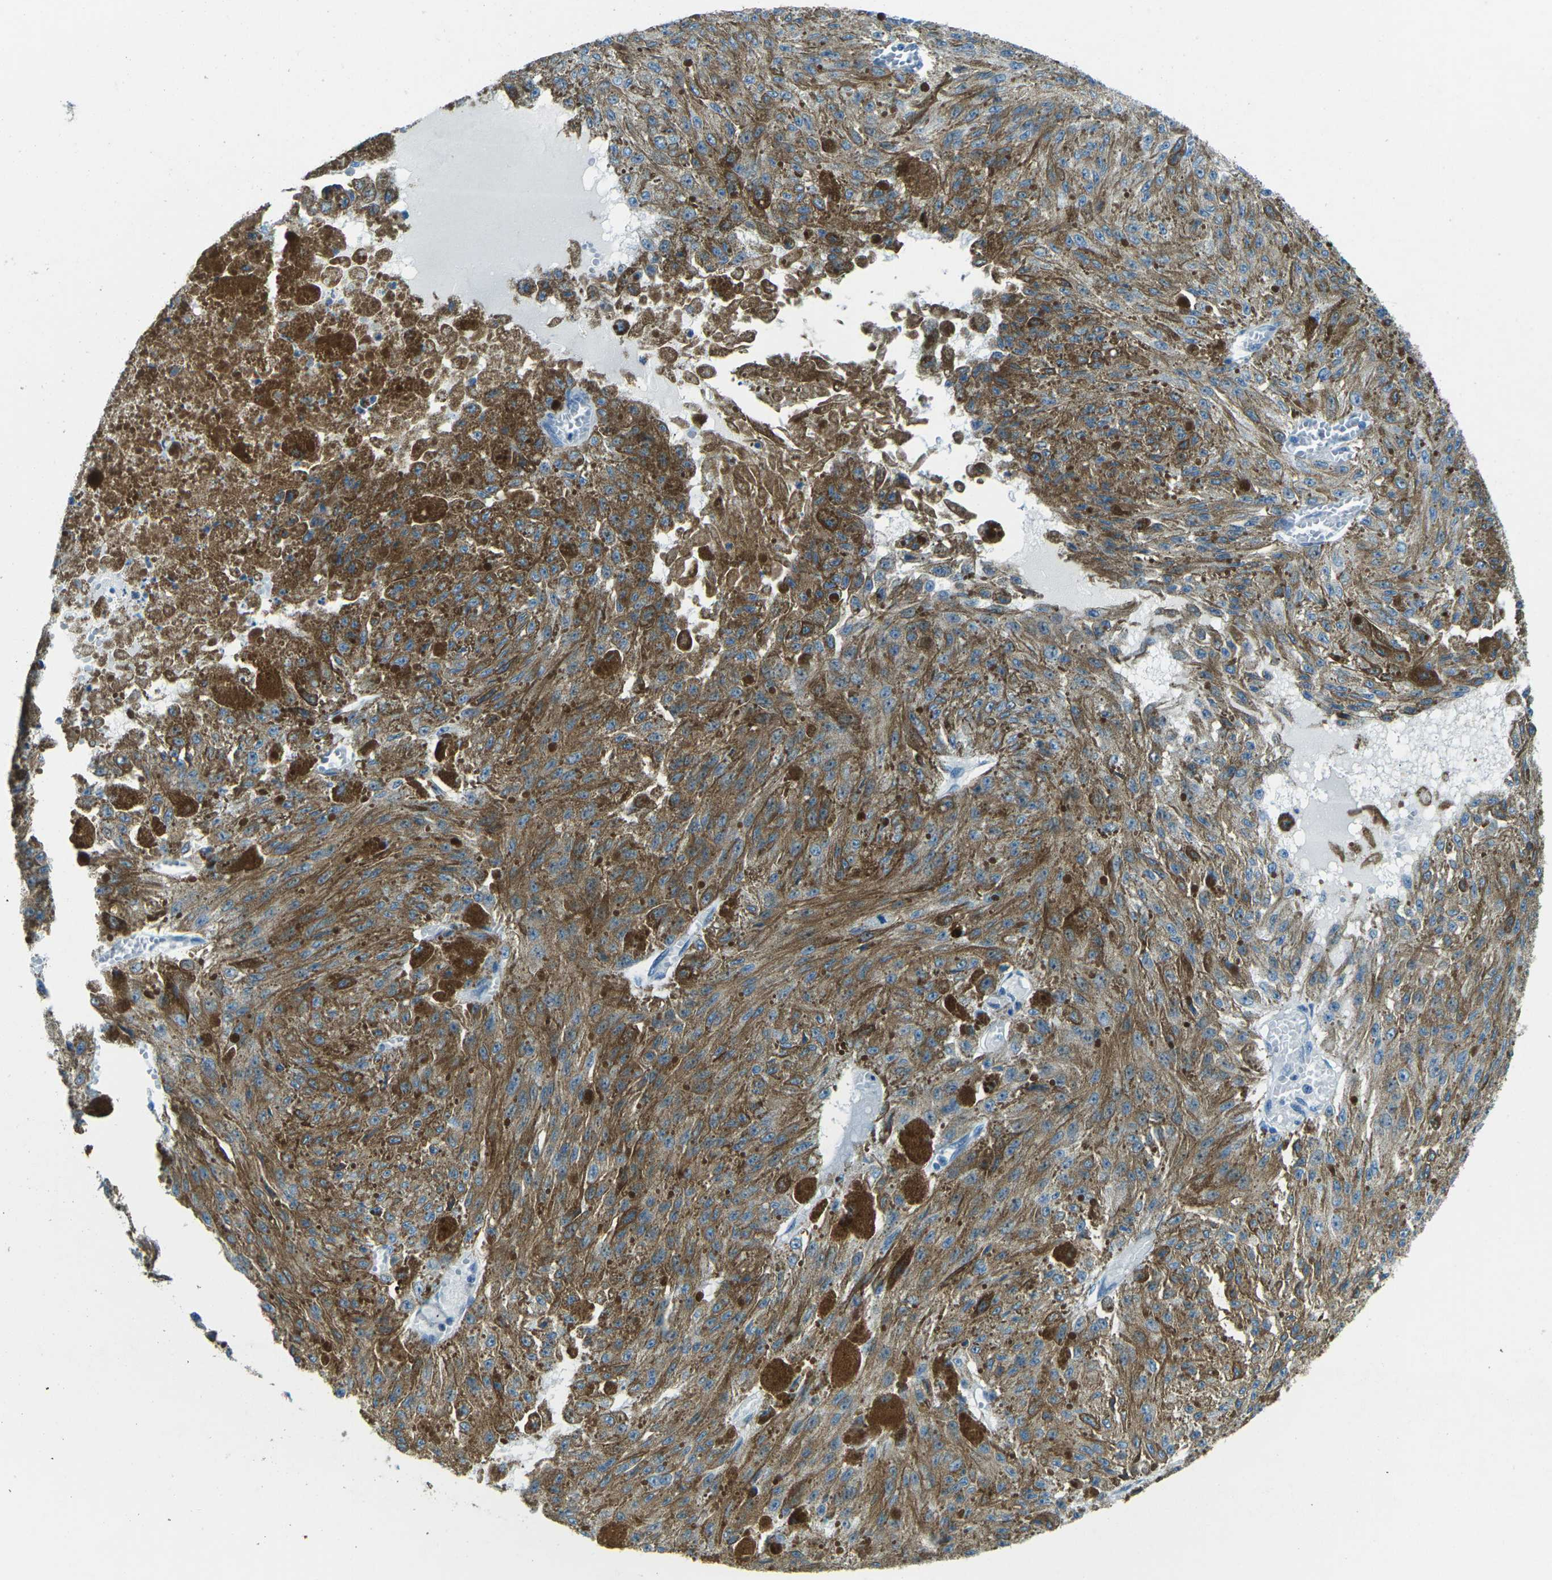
{"staining": {"intensity": "moderate", "quantity": "25%-75%", "location": "cytoplasmic/membranous"}, "tissue": "melanoma", "cell_type": "Tumor cells", "image_type": "cancer", "snomed": [{"axis": "morphology", "description": "Malignant melanoma, NOS"}, {"axis": "topography", "description": "Other"}], "caption": "Immunohistochemistry (IHC) histopathology image of human melanoma stained for a protein (brown), which reveals medium levels of moderate cytoplasmic/membranous expression in approximately 25%-75% of tumor cells.", "gene": "MYH8", "patient": {"sex": "male", "age": 79}}